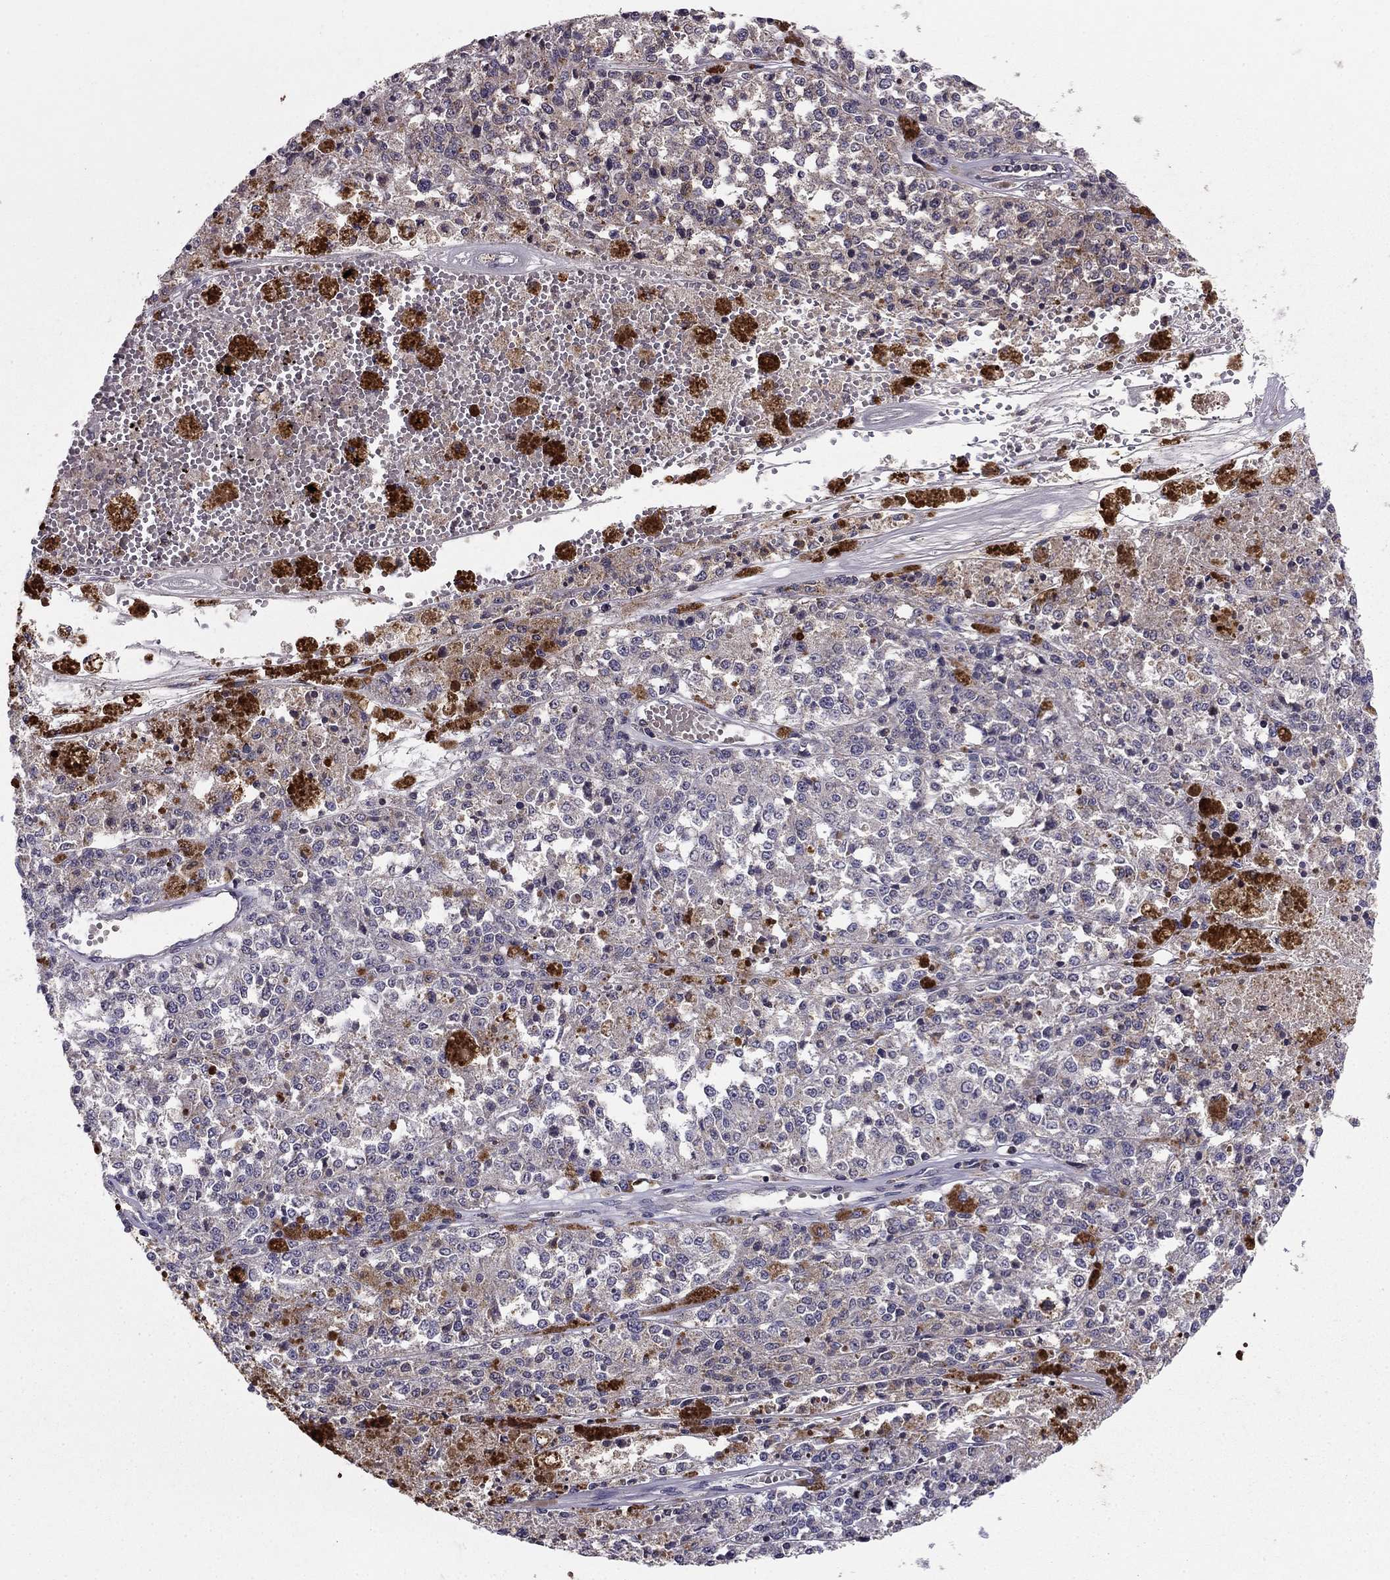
{"staining": {"intensity": "negative", "quantity": "none", "location": "none"}, "tissue": "melanoma", "cell_type": "Tumor cells", "image_type": "cancer", "snomed": [{"axis": "morphology", "description": "Malignant melanoma, Metastatic site"}, {"axis": "topography", "description": "Lymph node"}], "caption": "DAB immunohistochemical staining of human melanoma exhibits no significant positivity in tumor cells.", "gene": "HCN1", "patient": {"sex": "female", "age": 64}}